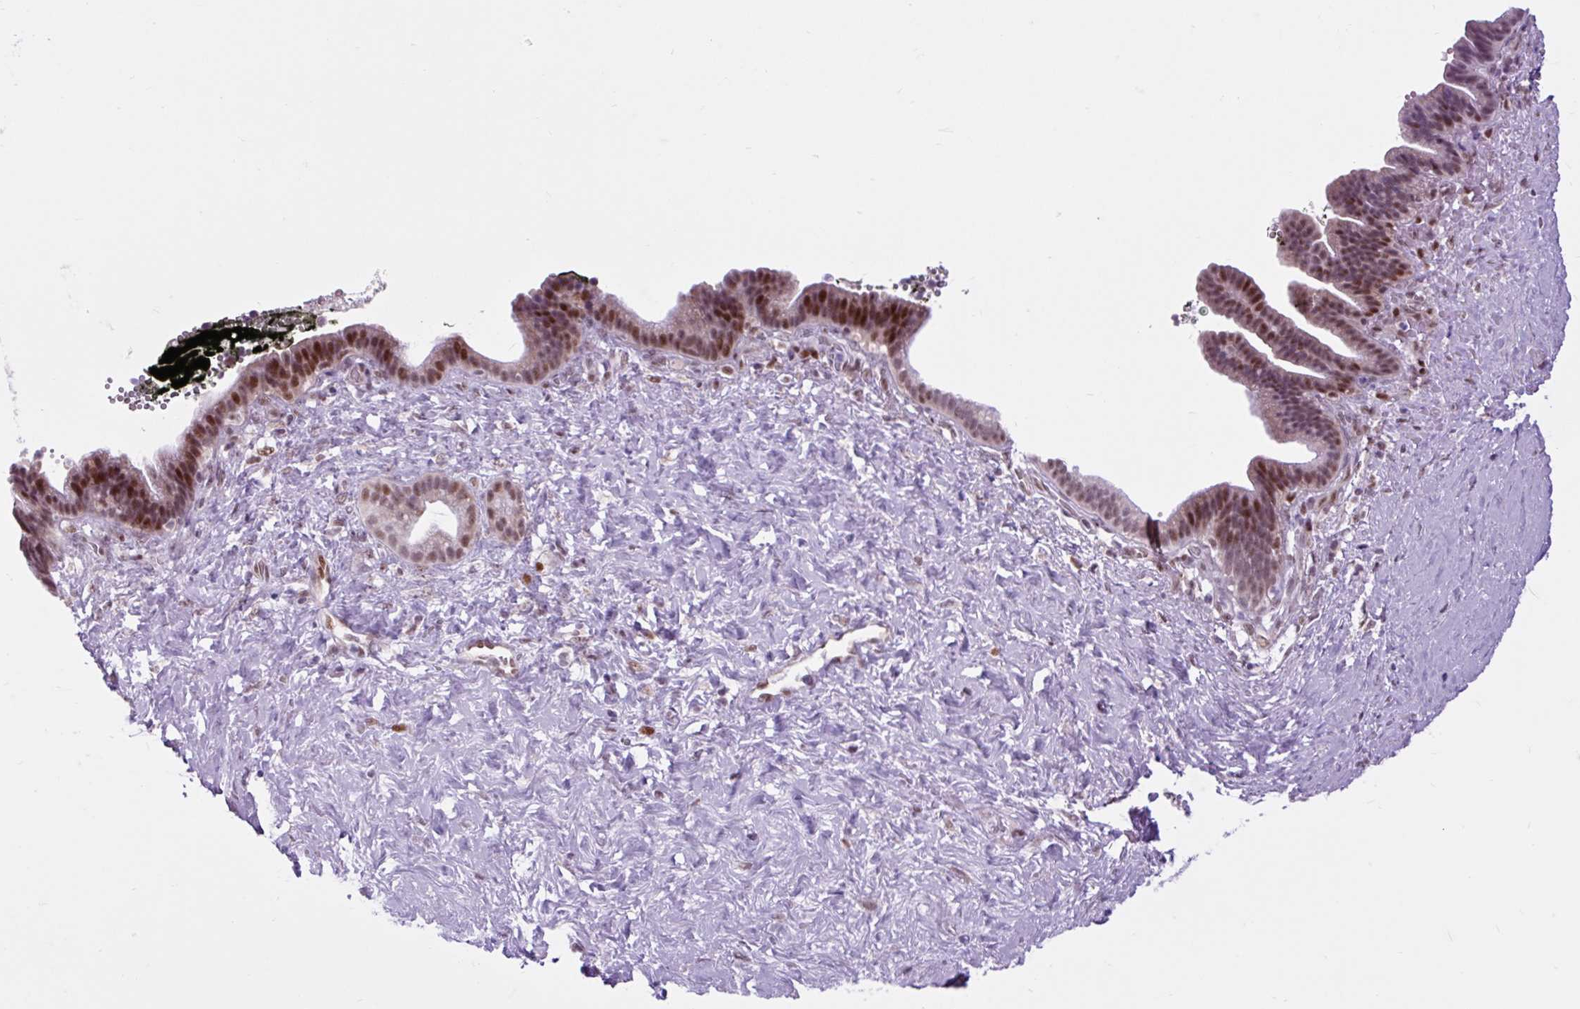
{"staining": {"intensity": "moderate", "quantity": ">75%", "location": "nuclear"}, "tissue": "pancreatic cancer", "cell_type": "Tumor cells", "image_type": "cancer", "snomed": [{"axis": "morphology", "description": "Adenocarcinoma, NOS"}, {"axis": "topography", "description": "Pancreas"}], "caption": "Immunohistochemistry of human pancreatic adenocarcinoma reveals medium levels of moderate nuclear staining in about >75% of tumor cells.", "gene": "CLK2", "patient": {"sex": "male", "age": 44}}